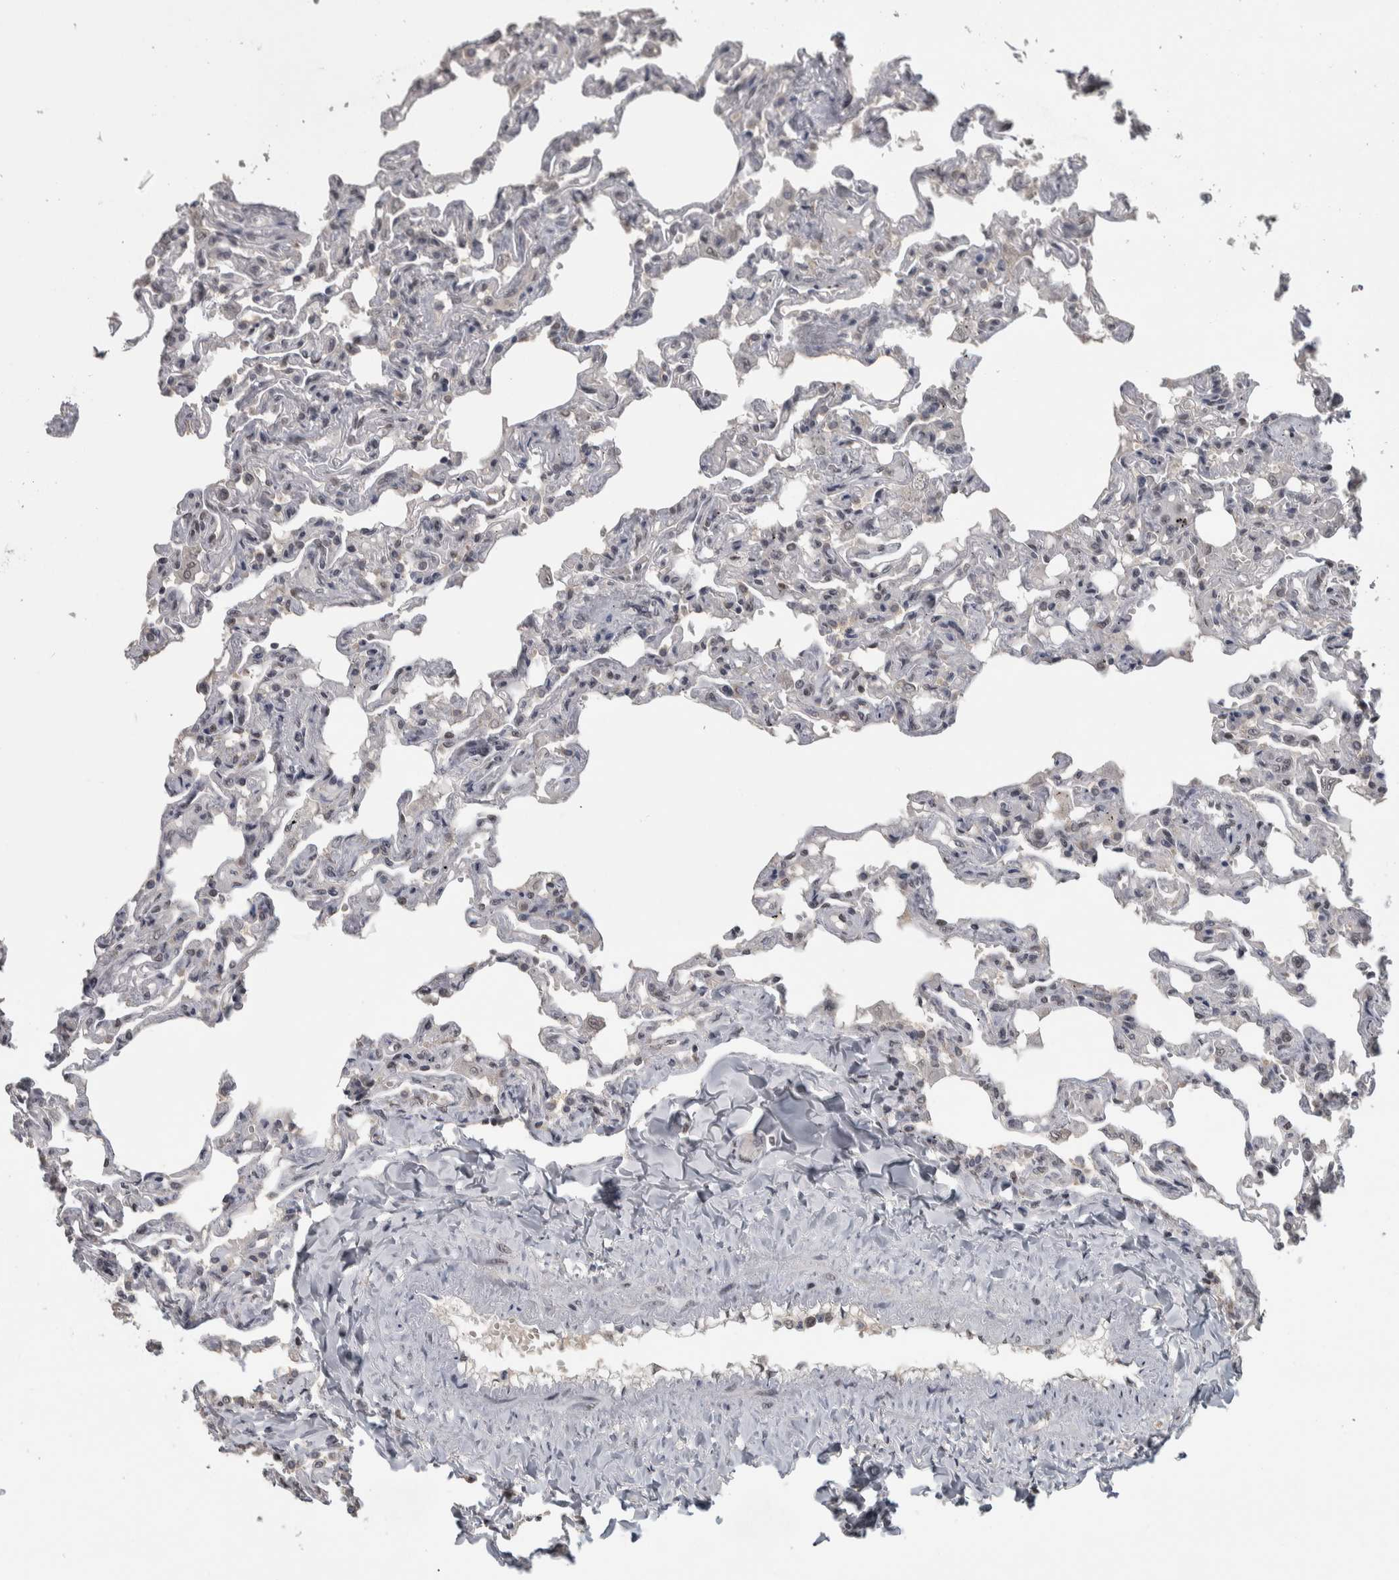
{"staining": {"intensity": "moderate", "quantity": "<25%", "location": "nuclear"}, "tissue": "lung", "cell_type": "Alveolar cells", "image_type": "normal", "snomed": [{"axis": "morphology", "description": "Normal tissue, NOS"}, {"axis": "topography", "description": "Lung"}], "caption": "Human lung stained with a brown dye shows moderate nuclear positive positivity in about <25% of alveolar cells.", "gene": "DDX42", "patient": {"sex": "male", "age": 21}}